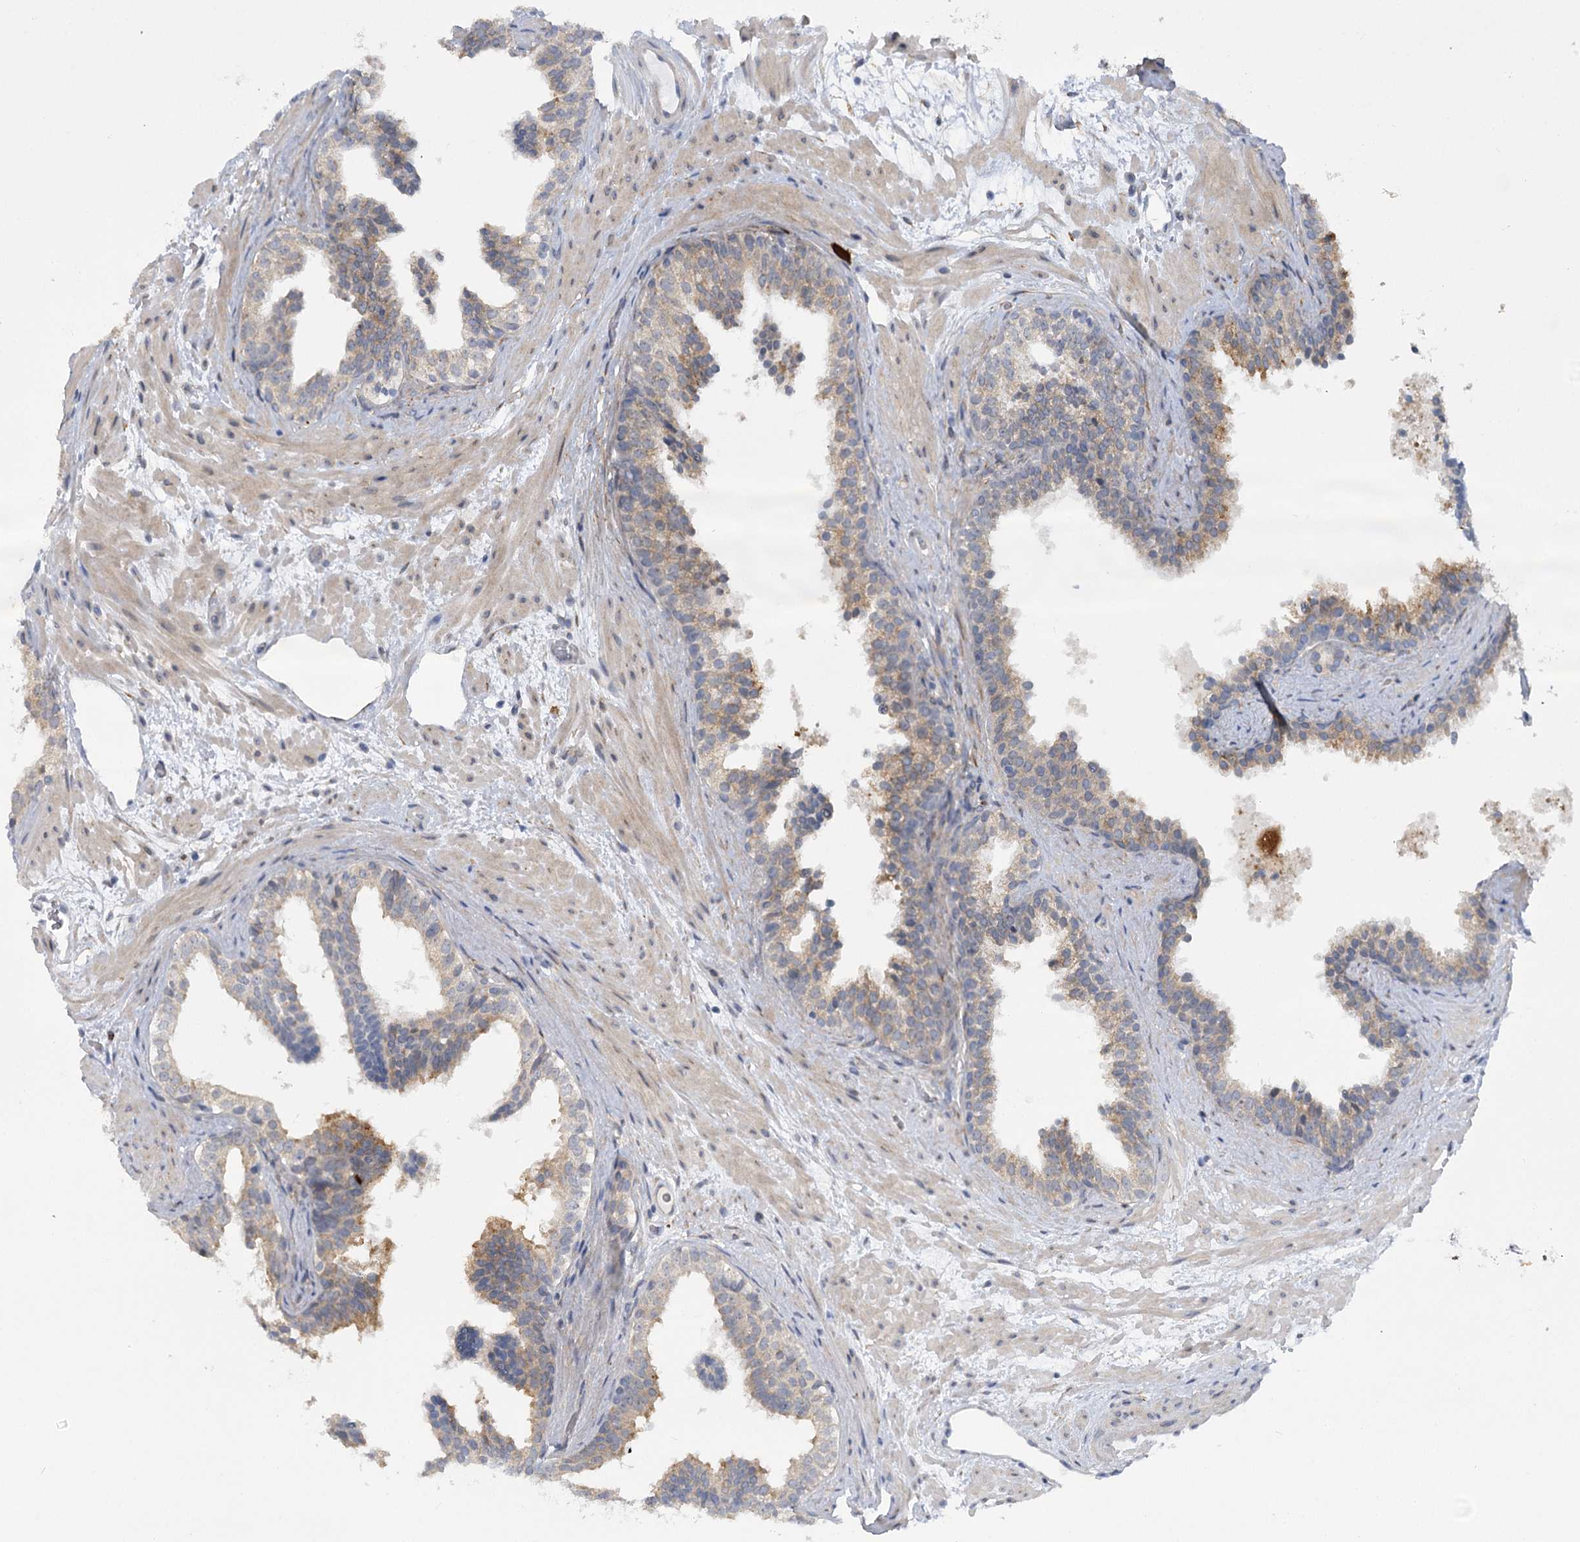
{"staining": {"intensity": "moderate", "quantity": "<25%", "location": "cytoplasmic/membranous"}, "tissue": "prostate cancer", "cell_type": "Tumor cells", "image_type": "cancer", "snomed": [{"axis": "morphology", "description": "Adenocarcinoma, High grade"}, {"axis": "topography", "description": "Prostate"}], "caption": "Brown immunohistochemical staining in human prostate cancer (high-grade adenocarcinoma) reveals moderate cytoplasmic/membranous positivity in about <25% of tumor cells.", "gene": "NCKAP5", "patient": {"sex": "male", "age": 59}}